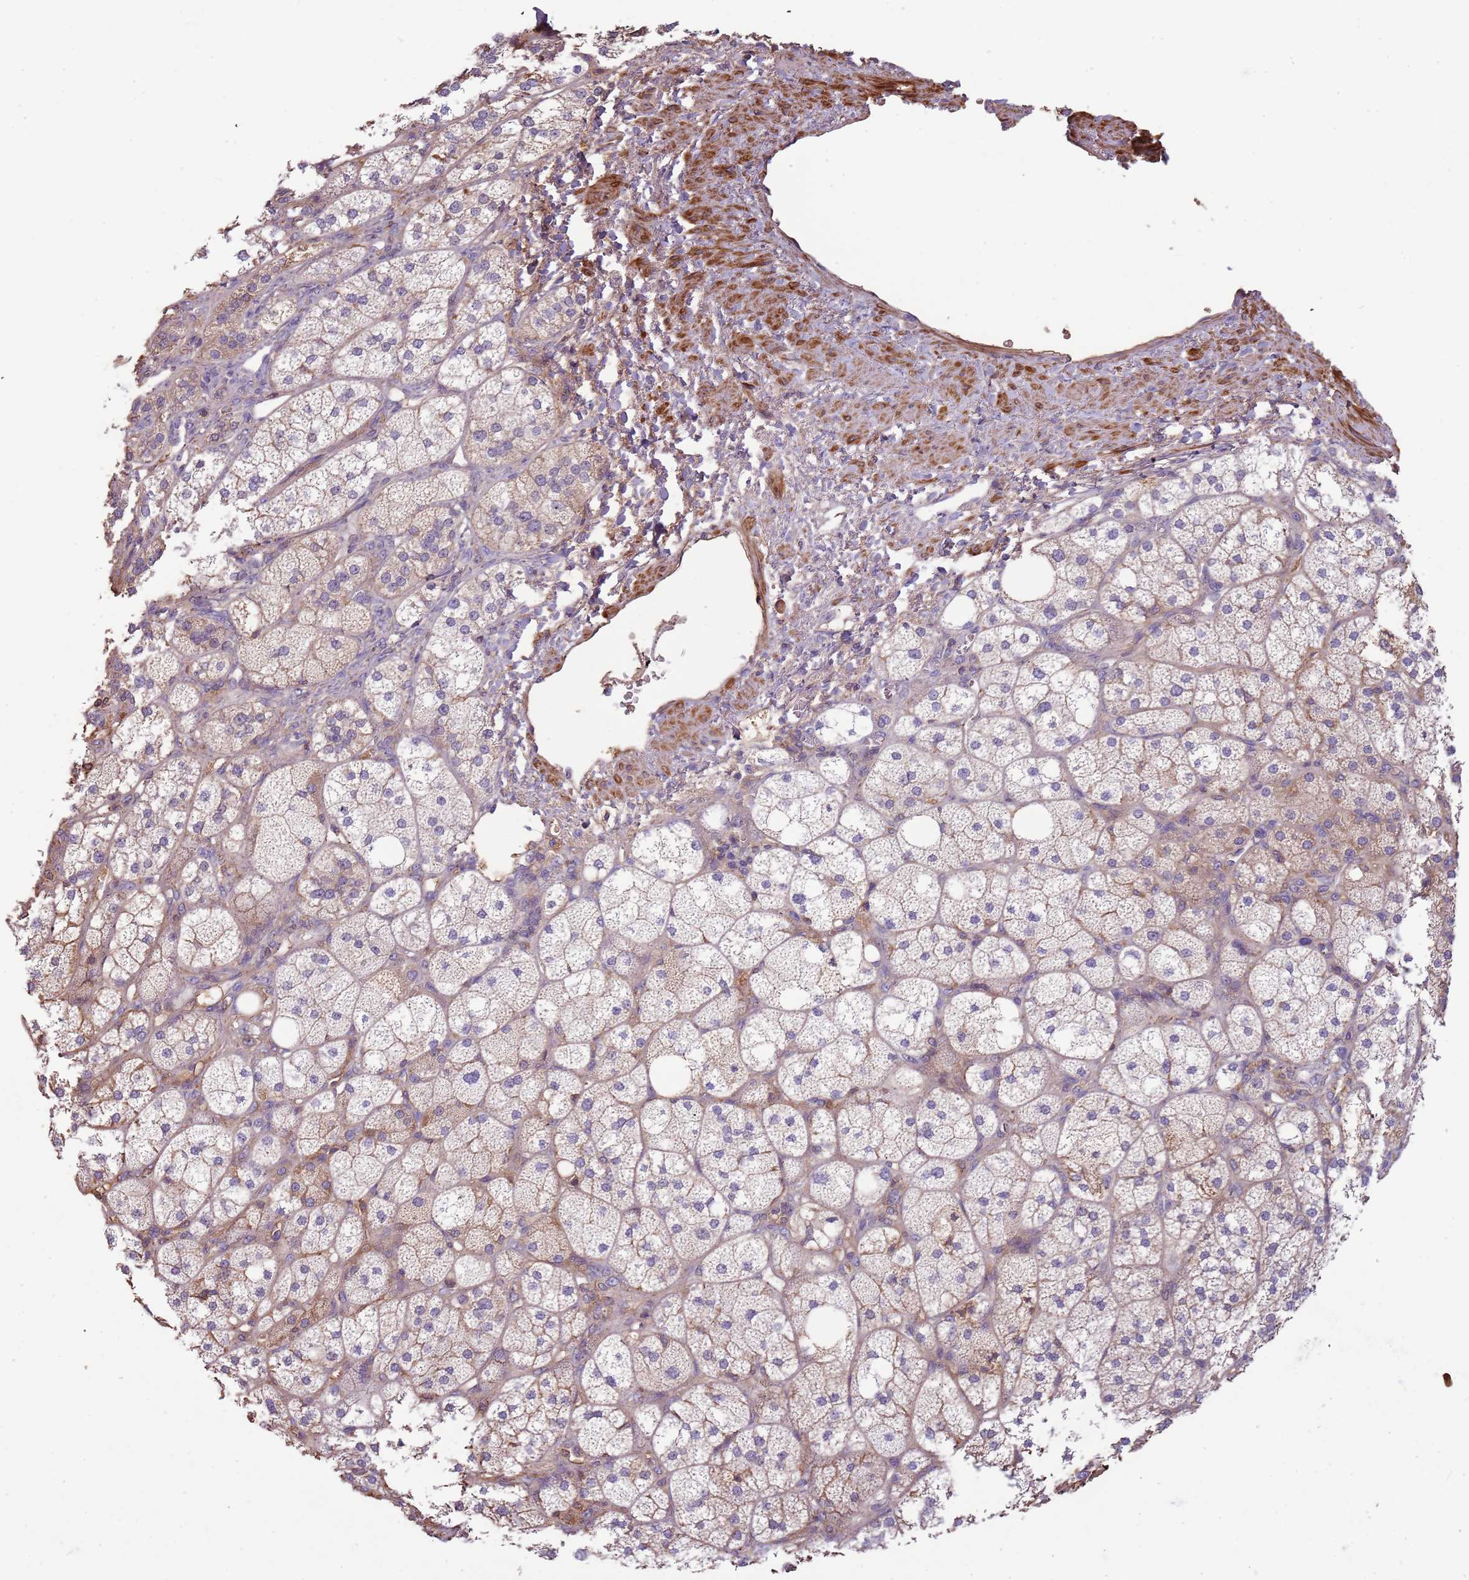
{"staining": {"intensity": "moderate", "quantity": "25%-75%", "location": "cytoplasmic/membranous"}, "tissue": "adrenal gland", "cell_type": "Glandular cells", "image_type": "normal", "snomed": [{"axis": "morphology", "description": "Normal tissue, NOS"}, {"axis": "topography", "description": "Adrenal gland"}], "caption": "Immunohistochemistry (IHC) of normal human adrenal gland displays medium levels of moderate cytoplasmic/membranous expression in approximately 25%-75% of glandular cells.", "gene": "FECH", "patient": {"sex": "male", "age": 61}}